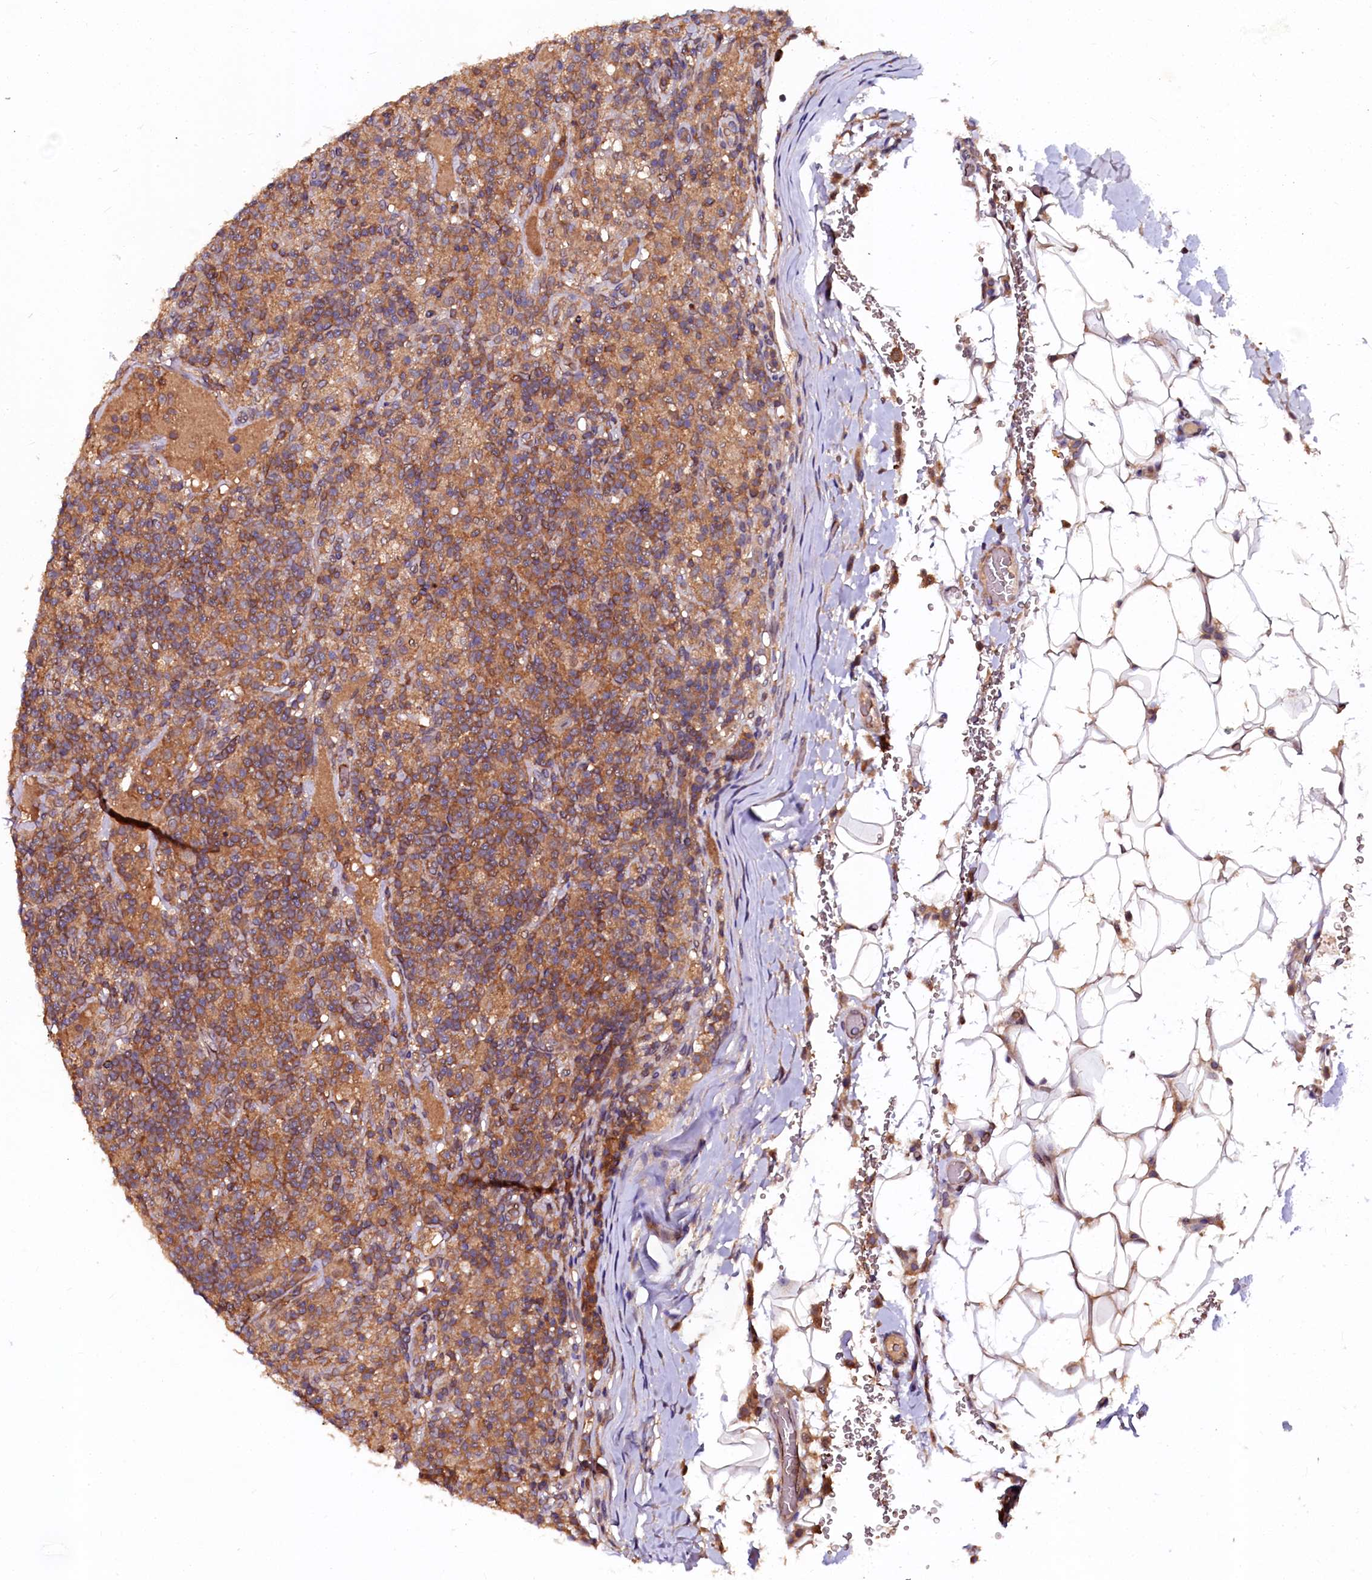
{"staining": {"intensity": "weak", "quantity": ">75%", "location": "cytoplasmic/membranous"}, "tissue": "lymphoma", "cell_type": "Tumor cells", "image_type": "cancer", "snomed": [{"axis": "morphology", "description": "Hodgkin's disease, NOS"}, {"axis": "topography", "description": "Lymph node"}], "caption": "Protein staining of lymphoma tissue shows weak cytoplasmic/membranous positivity in approximately >75% of tumor cells.", "gene": "N4BP1", "patient": {"sex": "male", "age": 70}}